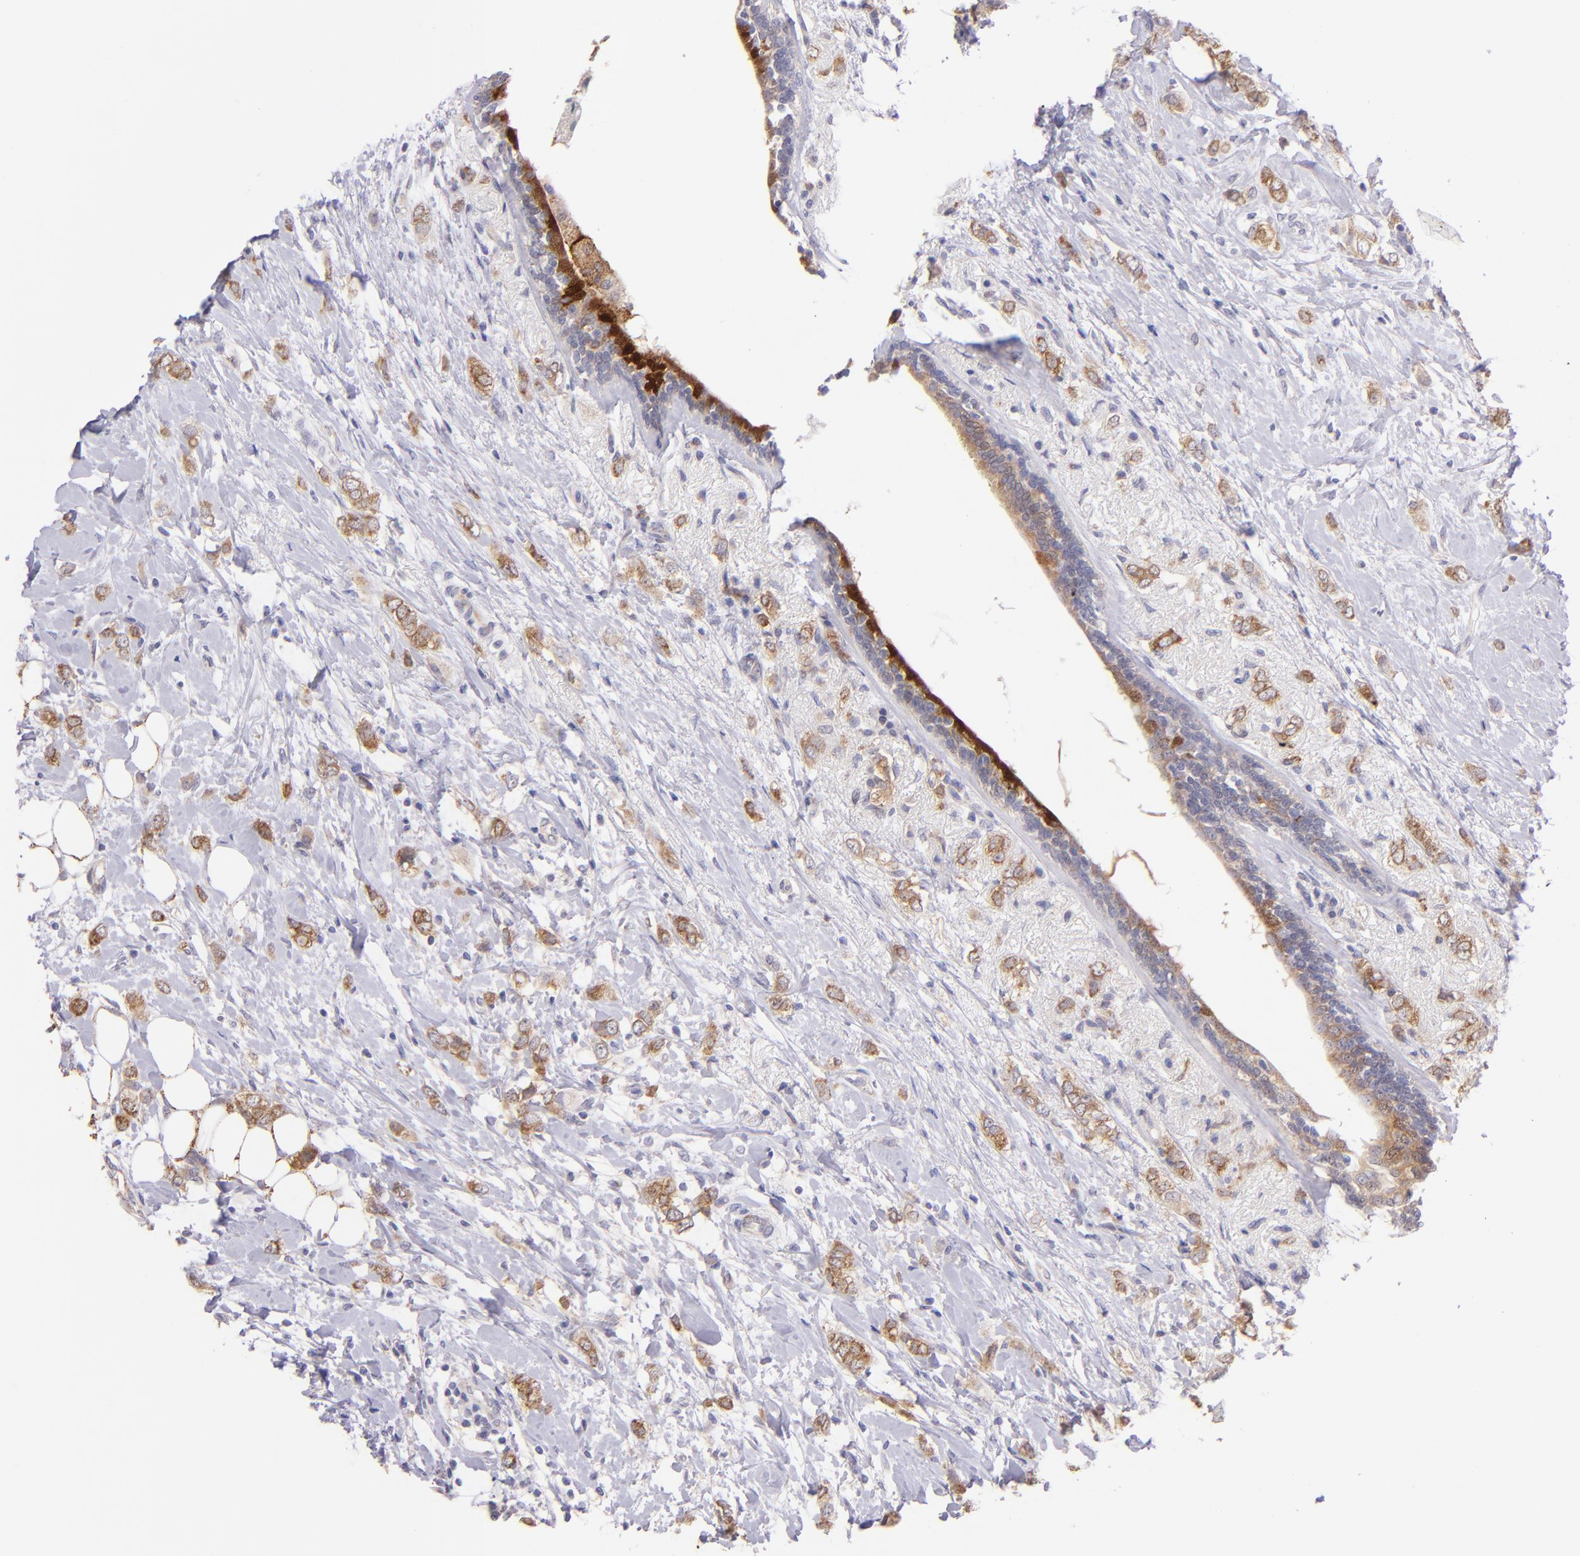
{"staining": {"intensity": "moderate", "quantity": ">75%", "location": "cytoplasmic/membranous"}, "tissue": "breast cancer", "cell_type": "Tumor cells", "image_type": "cancer", "snomed": [{"axis": "morphology", "description": "Normal tissue, NOS"}, {"axis": "morphology", "description": "Lobular carcinoma"}, {"axis": "topography", "description": "Breast"}], "caption": "A histopathology image of breast cancer stained for a protein exhibits moderate cytoplasmic/membranous brown staining in tumor cells. (DAB (3,3'-diaminobenzidine) = brown stain, brightfield microscopy at high magnification).", "gene": "SH2D4A", "patient": {"sex": "female", "age": 47}}